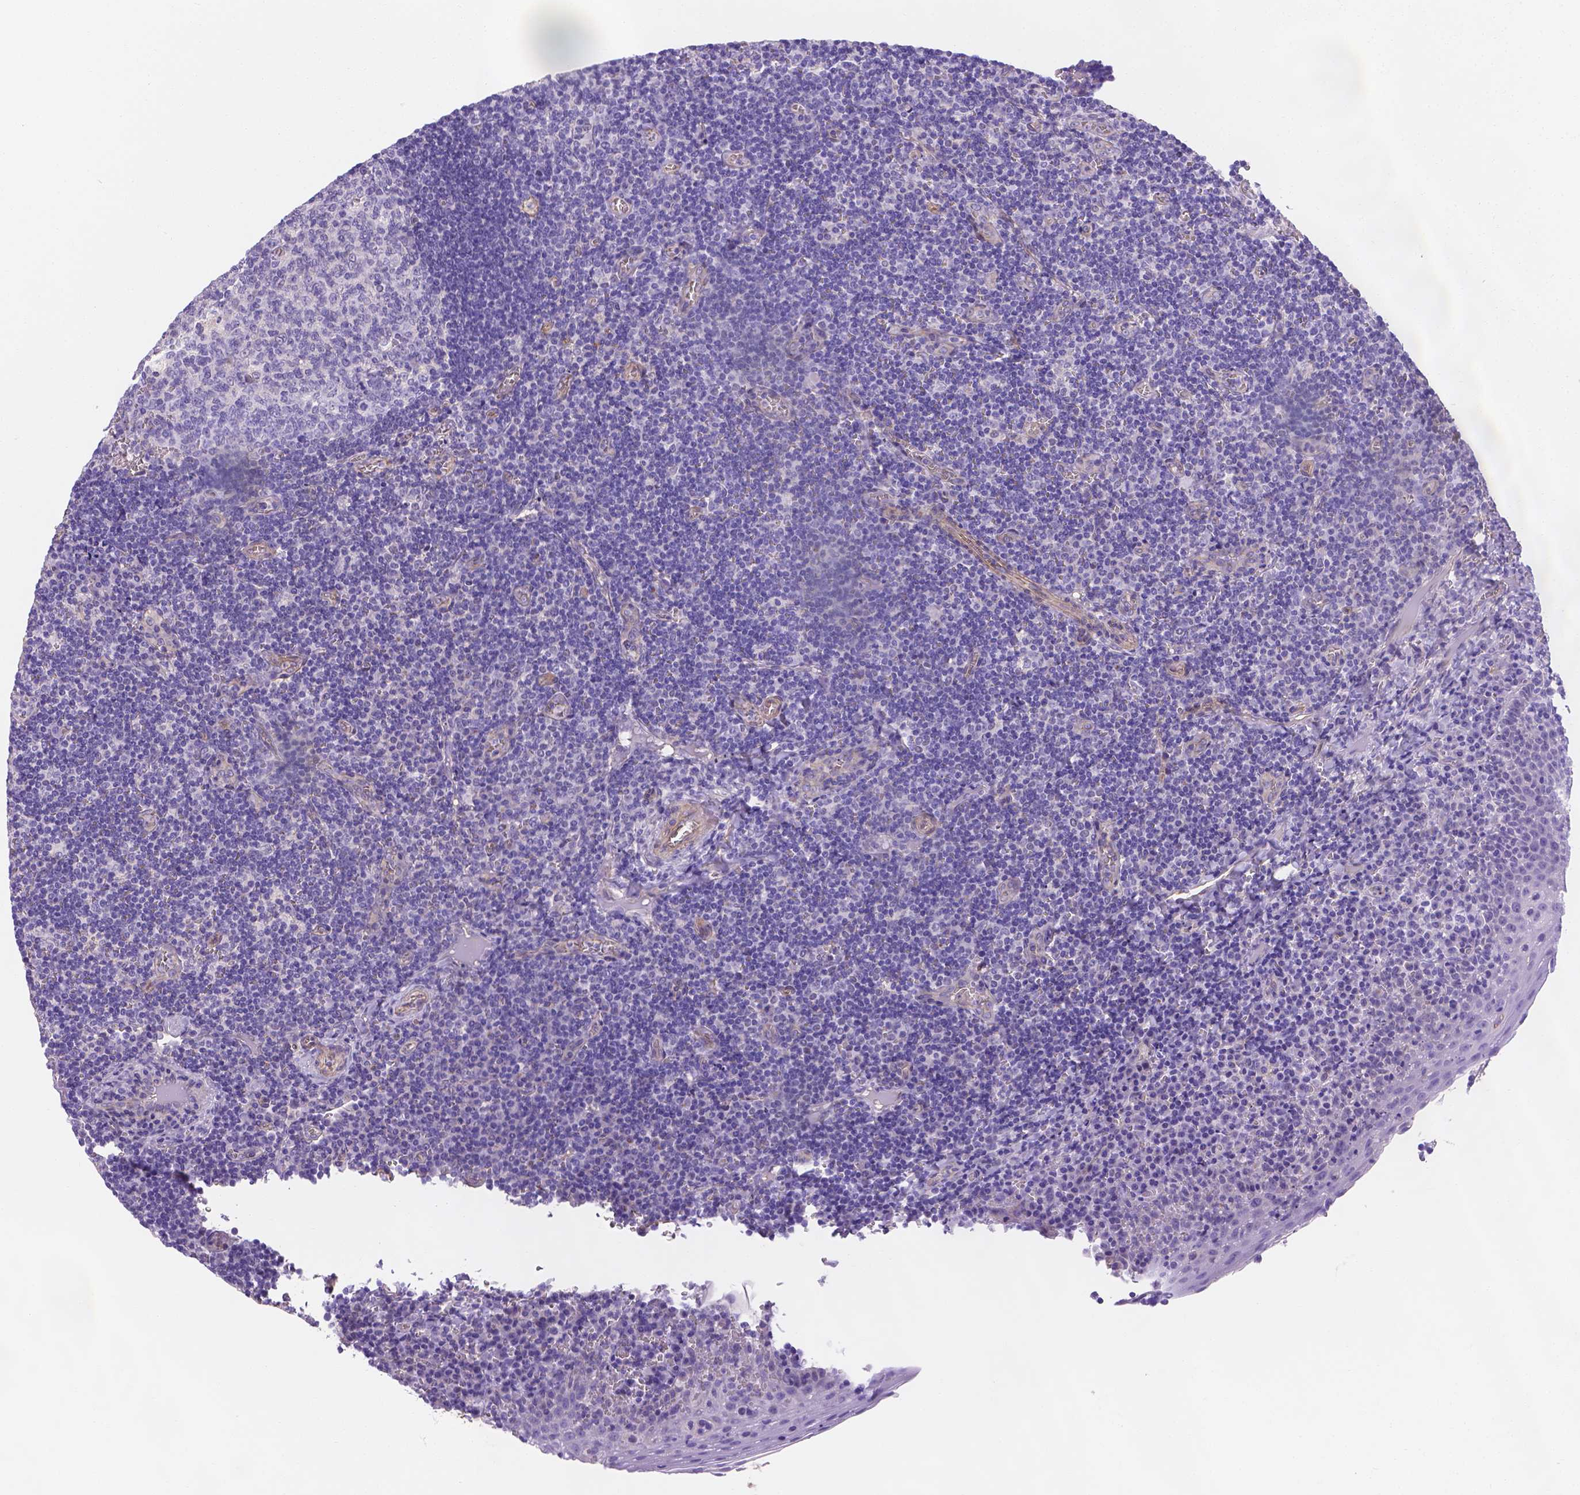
{"staining": {"intensity": "negative", "quantity": "none", "location": "none"}, "tissue": "tonsil", "cell_type": "Germinal center cells", "image_type": "normal", "snomed": [{"axis": "morphology", "description": "Normal tissue, NOS"}, {"axis": "morphology", "description": "Inflammation, NOS"}, {"axis": "topography", "description": "Tonsil"}], "caption": "Immunohistochemistry (IHC) photomicrograph of unremarkable tonsil: tonsil stained with DAB (3,3'-diaminobenzidine) reveals no significant protein expression in germinal center cells. Nuclei are stained in blue.", "gene": "SLC40A1", "patient": {"sex": "female", "age": 31}}